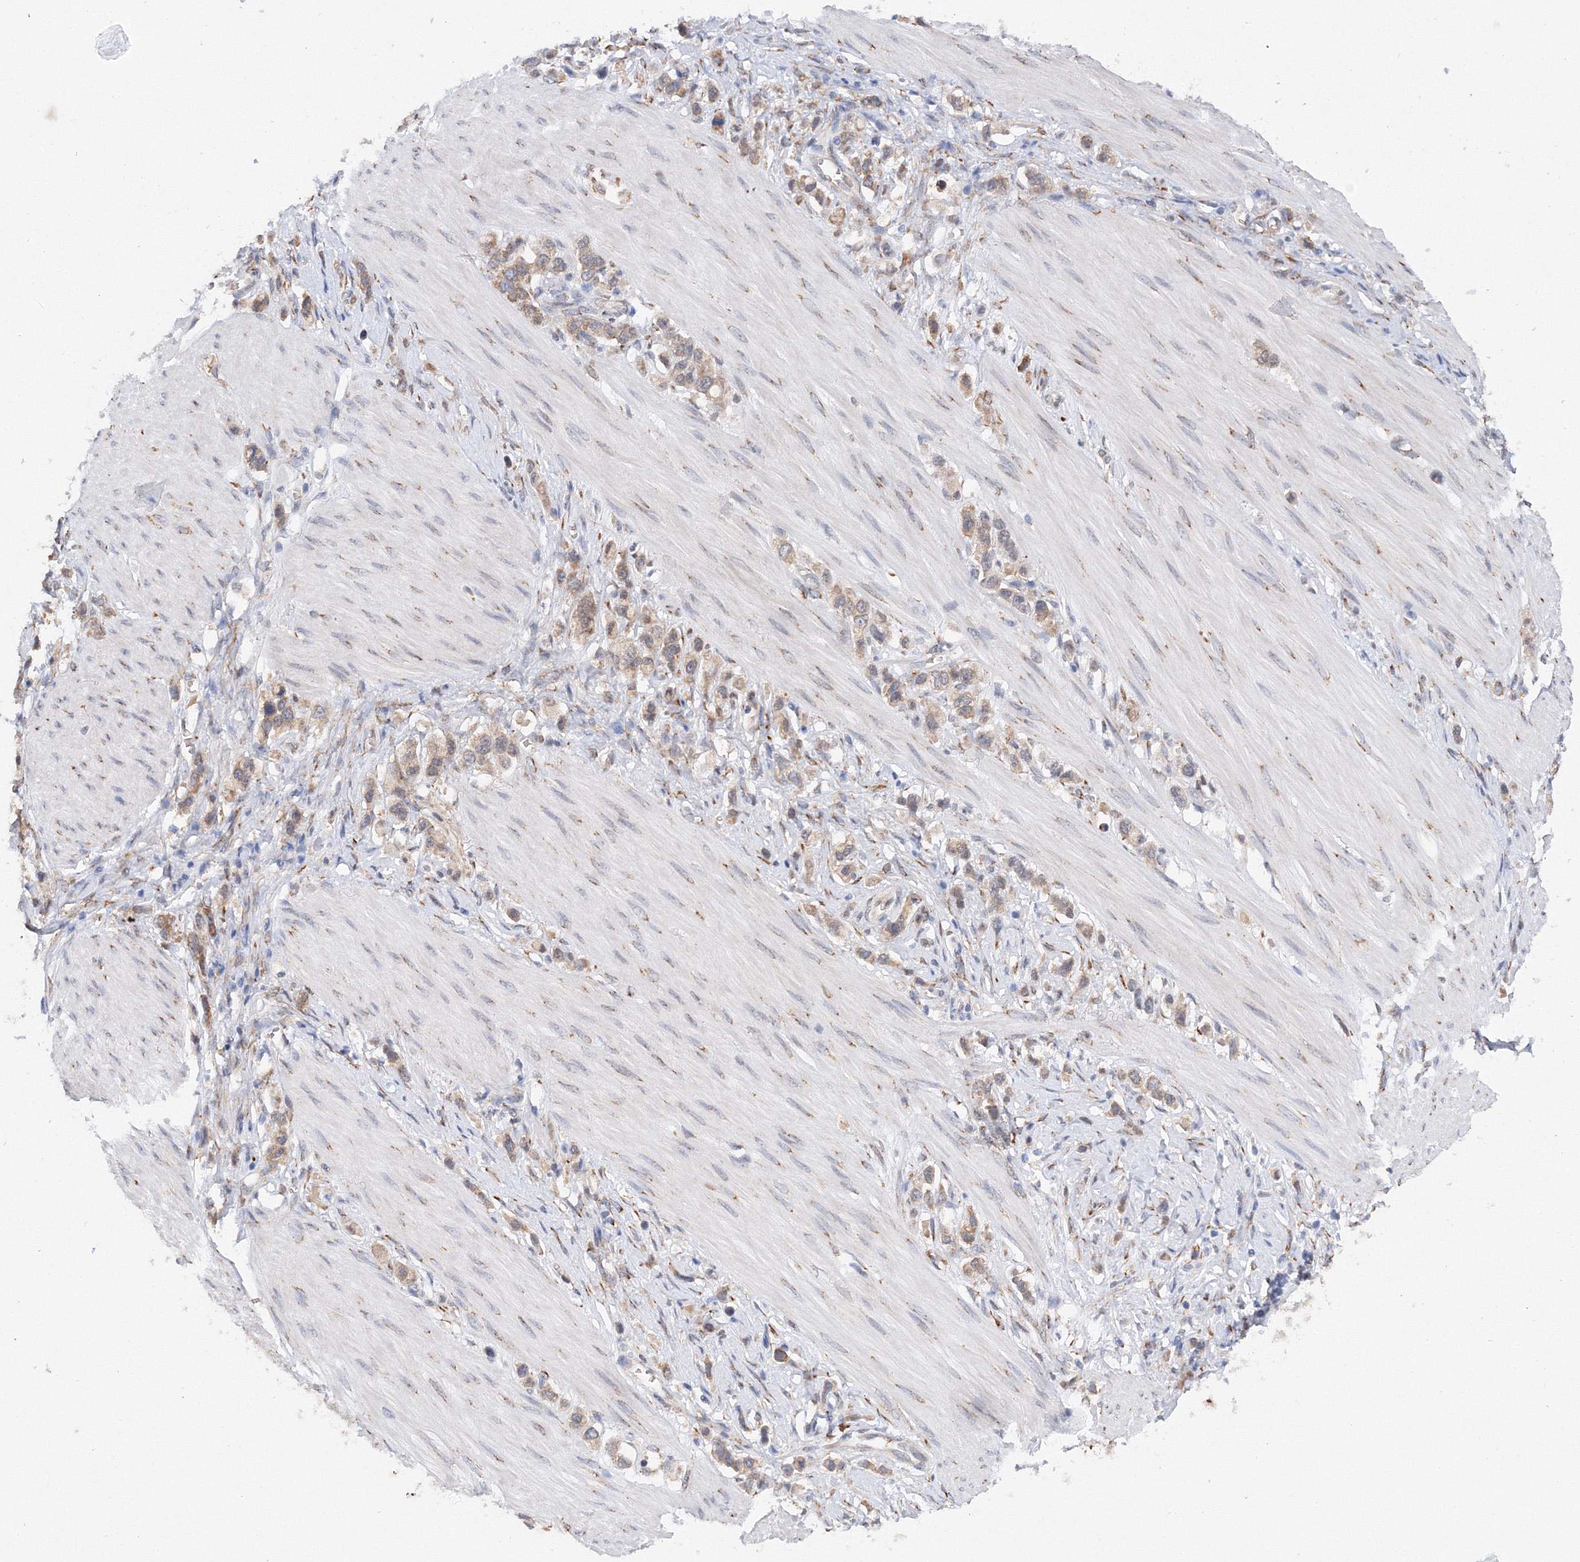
{"staining": {"intensity": "weak", "quantity": ">75%", "location": "cytoplasmic/membranous"}, "tissue": "stomach cancer", "cell_type": "Tumor cells", "image_type": "cancer", "snomed": [{"axis": "morphology", "description": "Adenocarcinoma, NOS"}, {"axis": "topography", "description": "Stomach"}], "caption": "Tumor cells exhibit low levels of weak cytoplasmic/membranous positivity in about >75% of cells in human stomach cancer (adenocarcinoma).", "gene": "DIS3L2", "patient": {"sex": "female", "age": 65}}